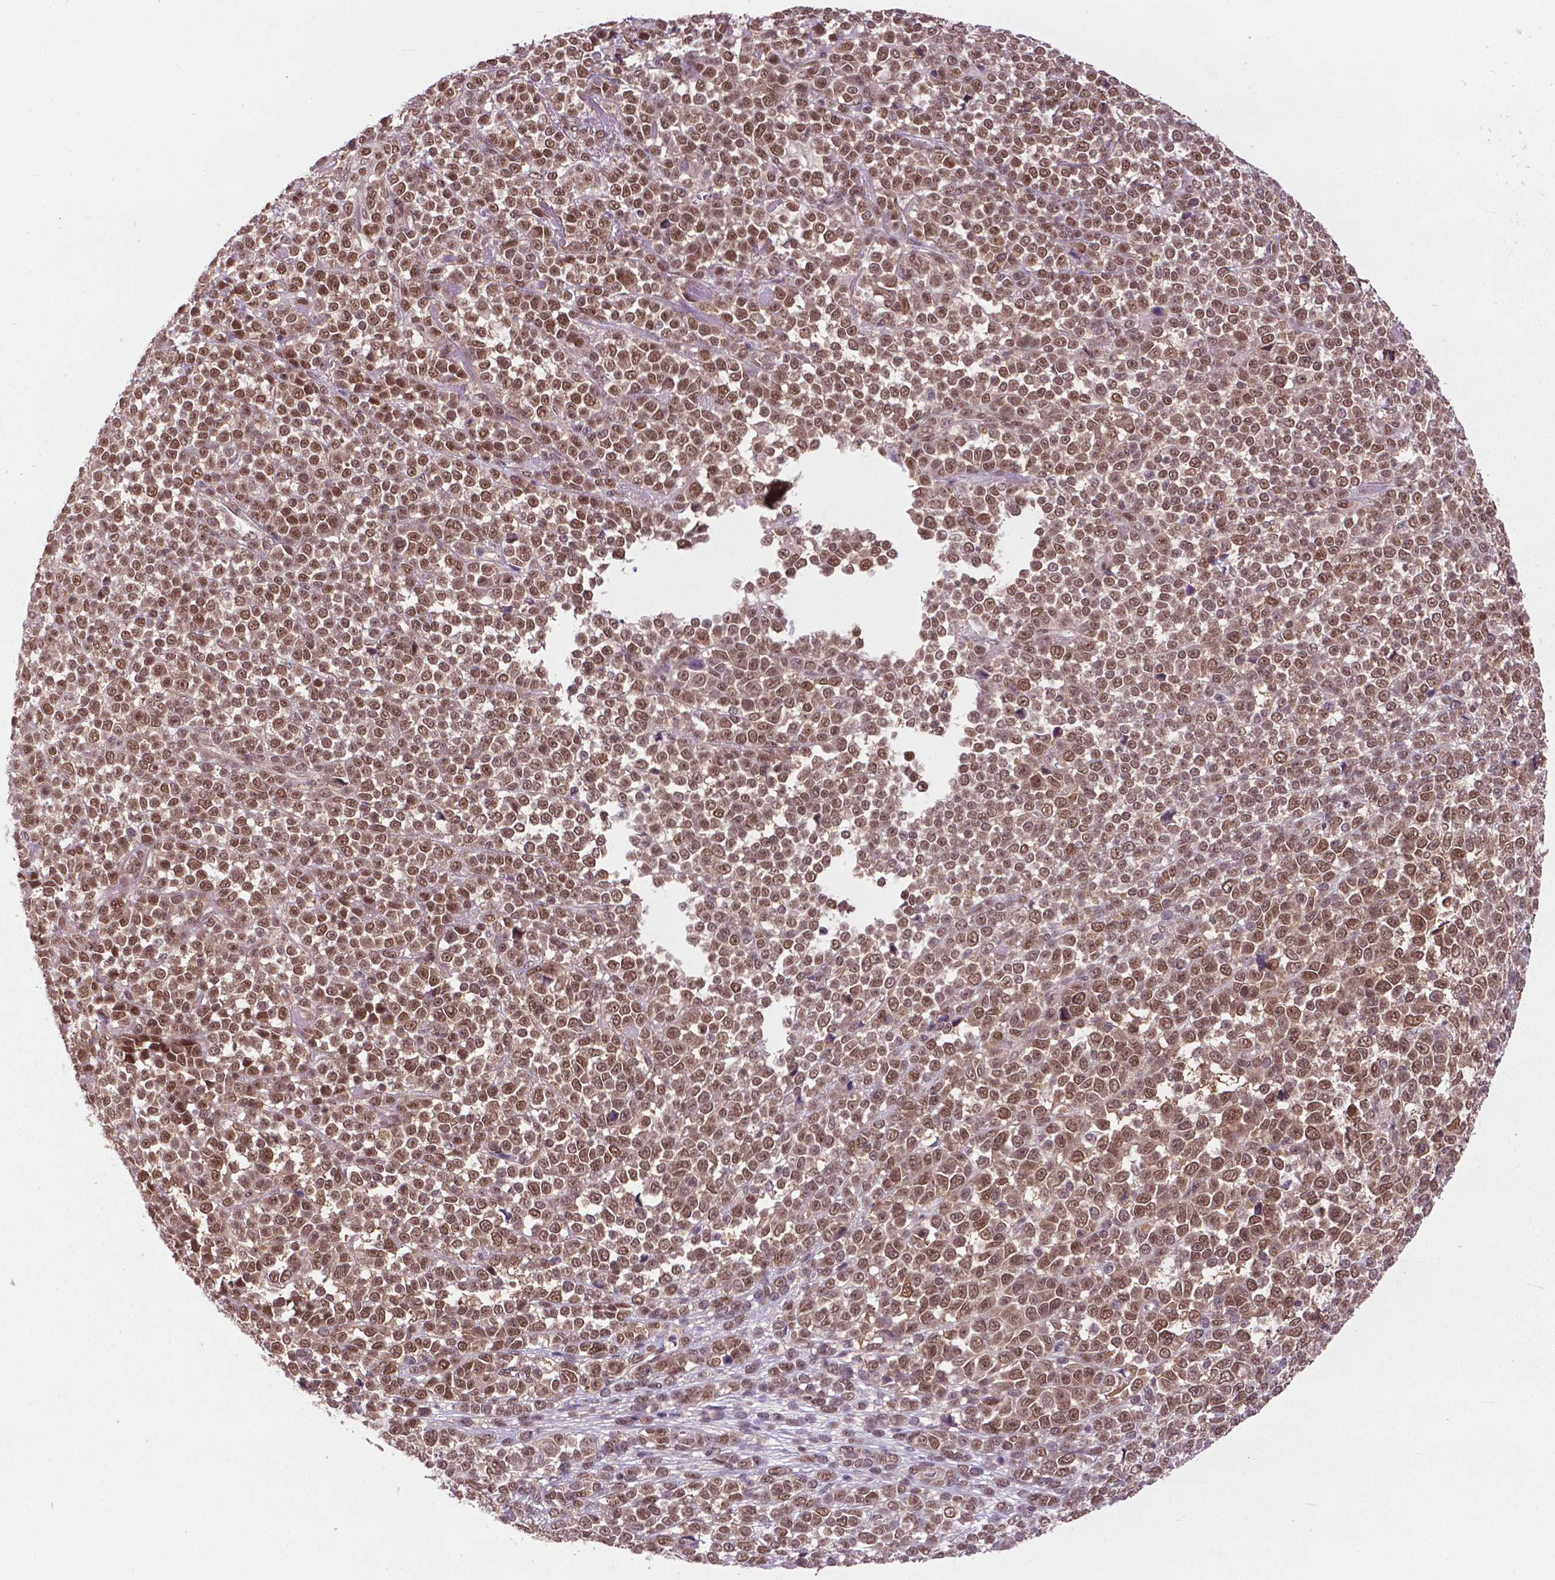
{"staining": {"intensity": "moderate", "quantity": ">75%", "location": "nuclear"}, "tissue": "melanoma", "cell_type": "Tumor cells", "image_type": "cancer", "snomed": [{"axis": "morphology", "description": "Malignant melanoma, NOS"}, {"axis": "topography", "description": "Skin"}], "caption": "Brown immunohistochemical staining in melanoma displays moderate nuclear positivity in approximately >75% of tumor cells.", "gene": "FAF1", "patient": {"sex": "female", "age": 95}}